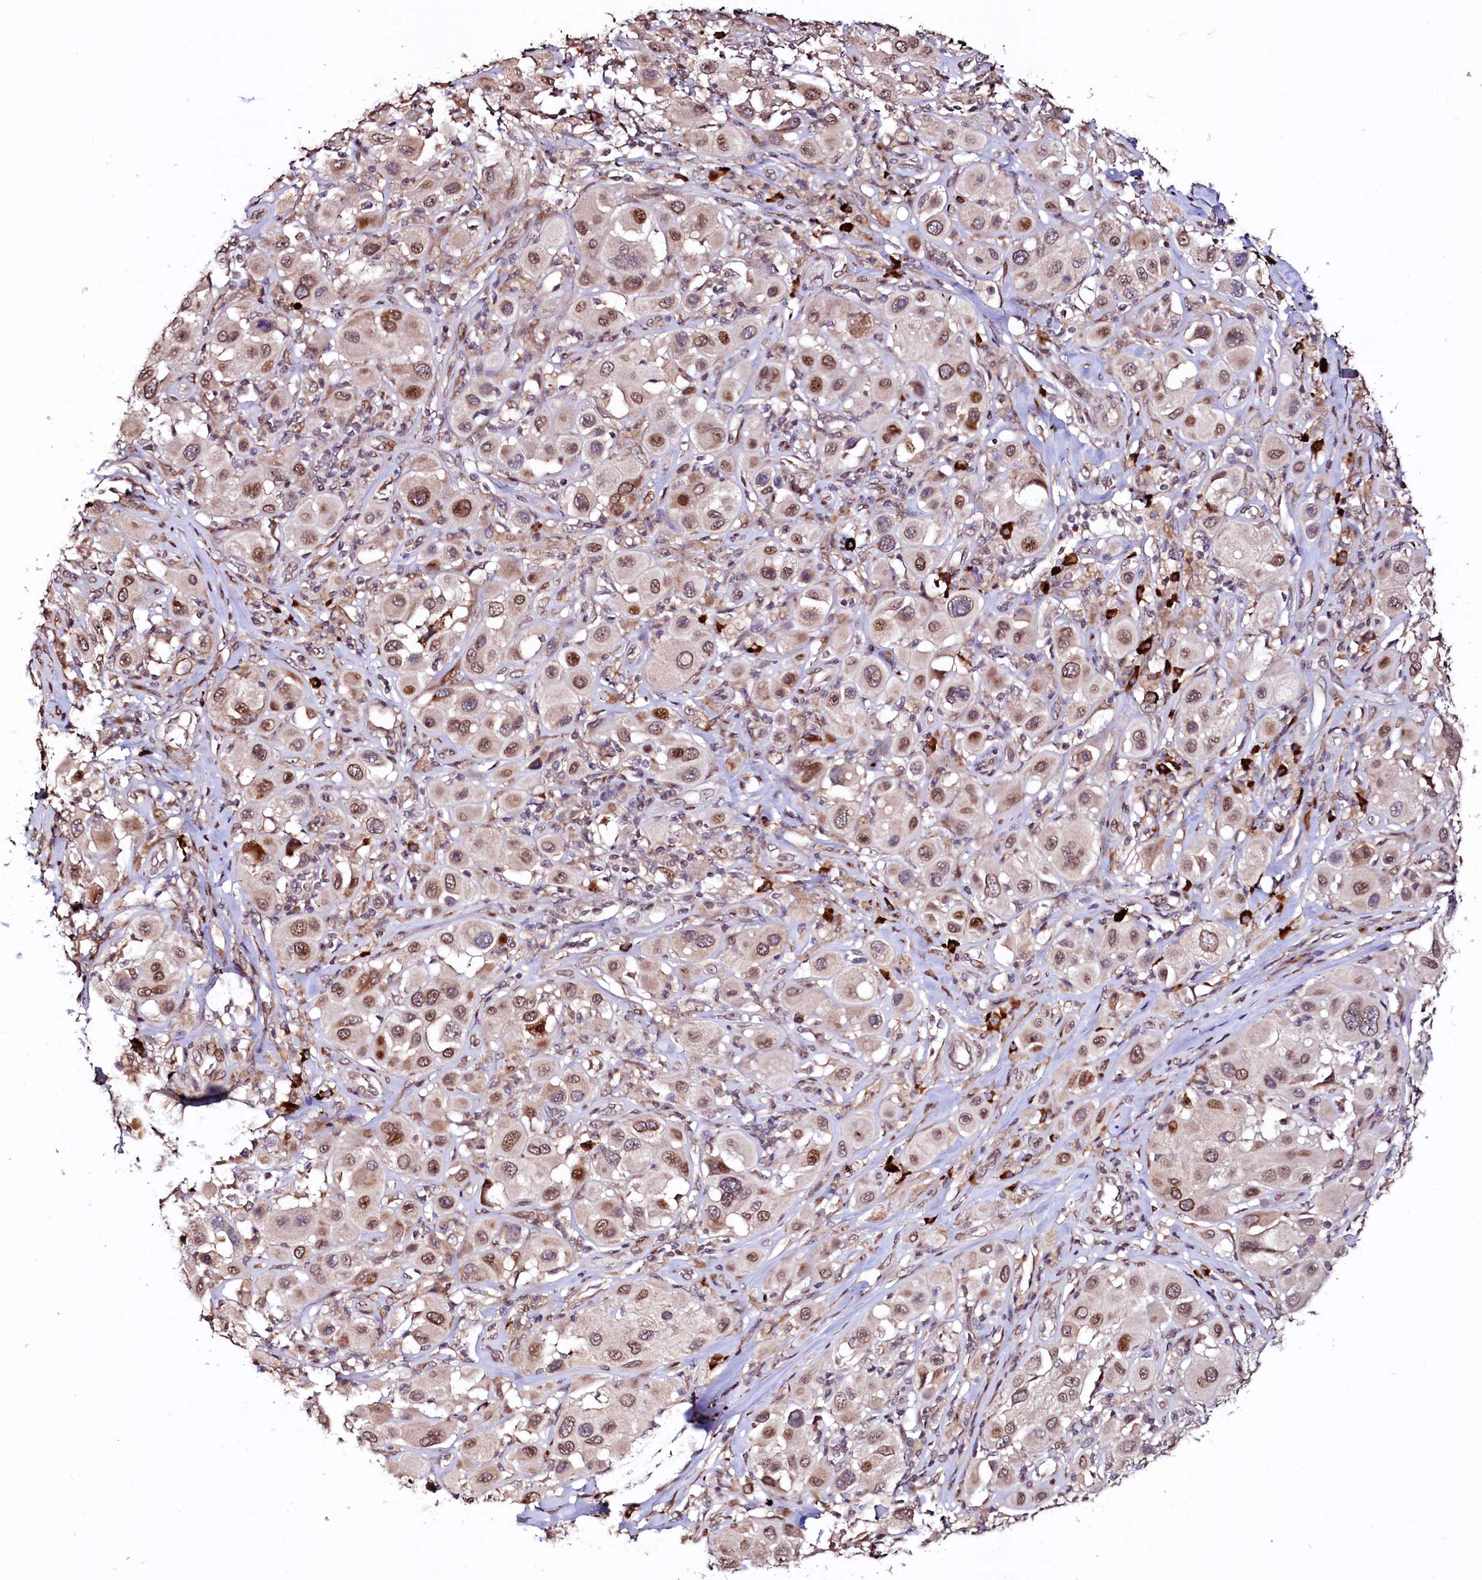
{"staining": {"intensity": "moderate", "quantity": ">75%", "location": "nuclear"}, "tissue": "melanoma", "cell_type": "Tumor cells", "image_type": "cancer", "snomed": [{"axis": "morphology", "description": "Malignant melanoma, Metastatic site"}, {"axis": "topography", "description": "Skin"}], "caption": "This photomicrograph displays IHC staining of human malignant melanoma (metastatic site), with medium moderate nuclear expression in about >75% of tumor cells.", "gene": "C5orf15", "patient": {"sex": "male", "age": 41}}